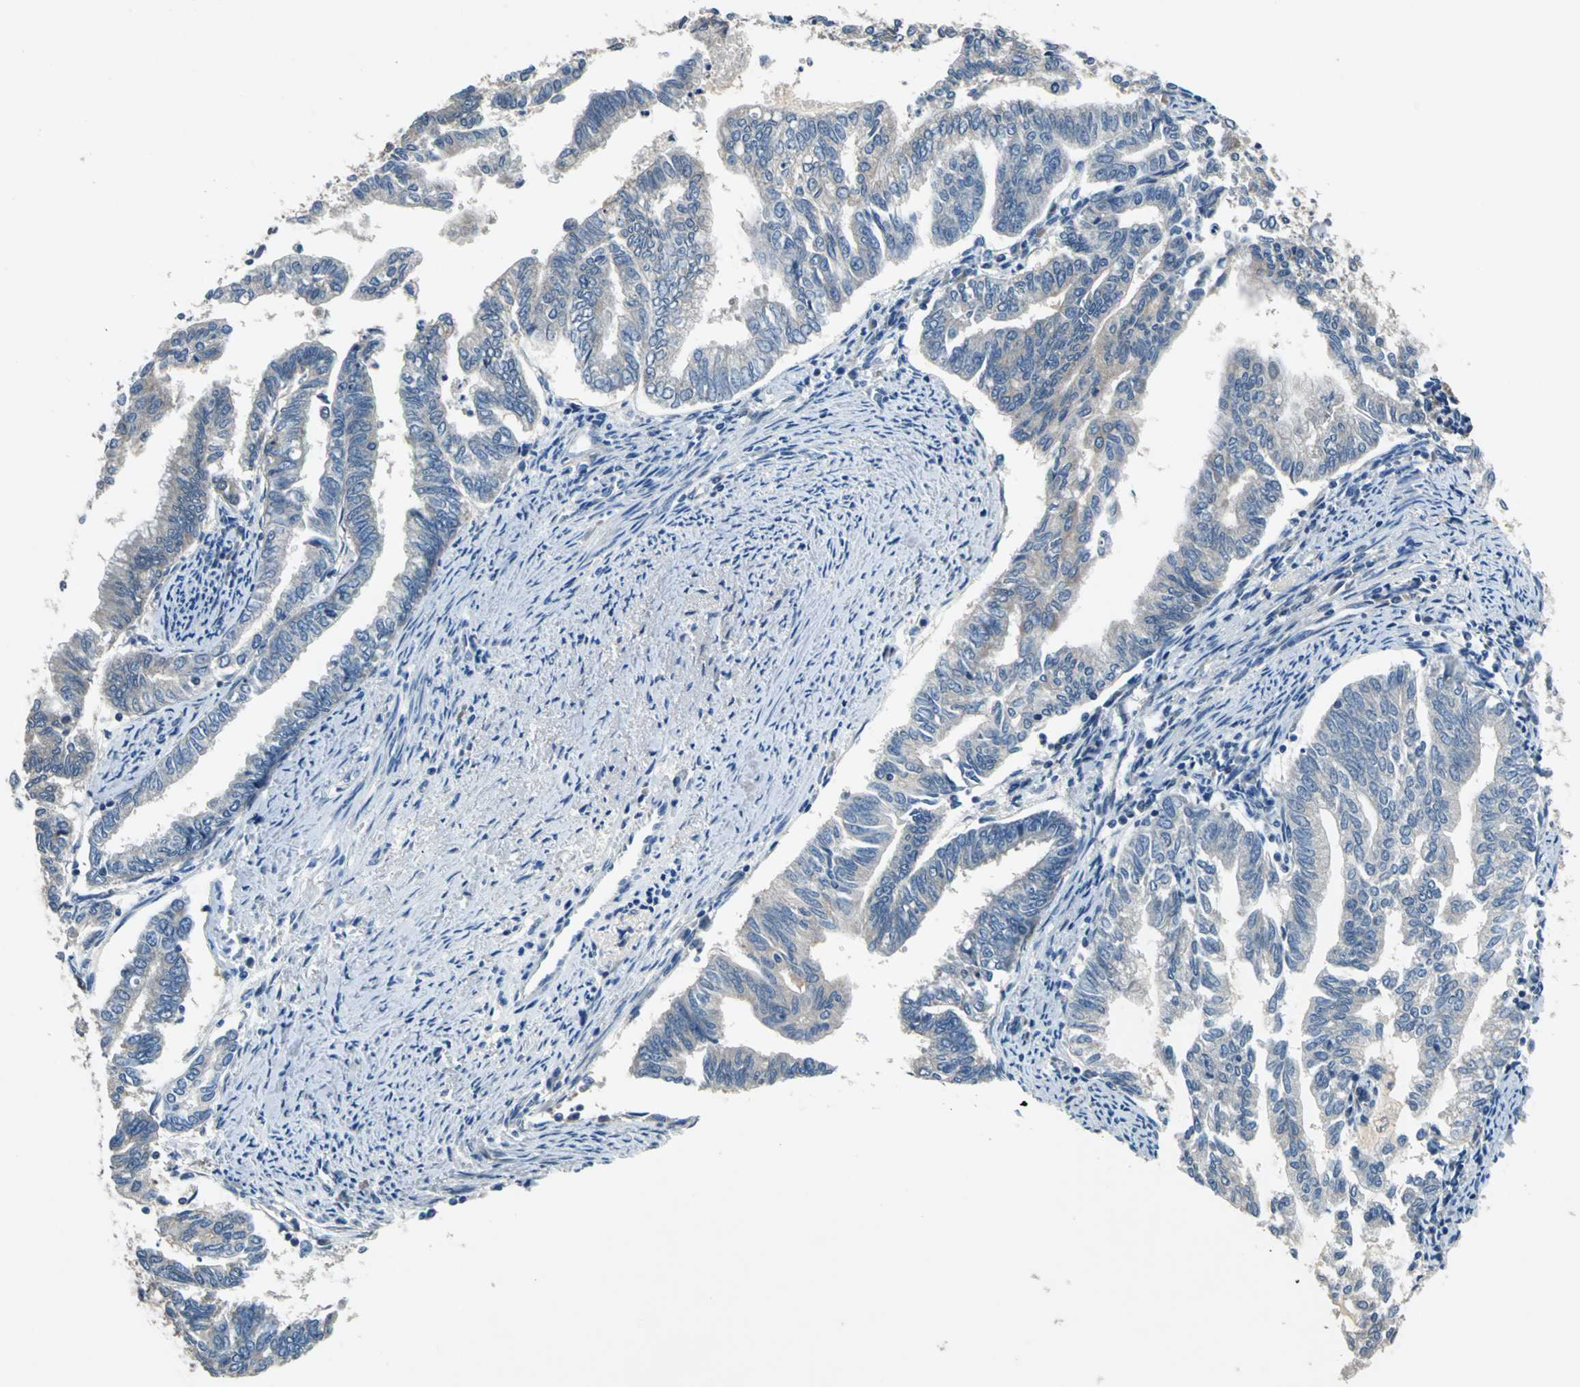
{"staining": {"intensity": "weak", "quantity": "<25%", "location": "cytoplasmic/membranous"}, "tissue": "endometrial cancer", "cell_type": "Tumor cells", "image_type": "cancer", "snomed": [{"axis": "morphology", "description": "Adenocarcinoma, NOS"}, {"axis": "topography", "description": "Endometrium"}], "caption": "This is a histopathology image of immunohistochemistry staining of endometrial cancer, which shows no positivity in tumor cells. Brightfield microscopy of IHC stained with DAB (brown) and hematoxylin (blue), captured at high magnification.", "gene": "PRKCA", "patient": {"sex": "female", "age": 79}}